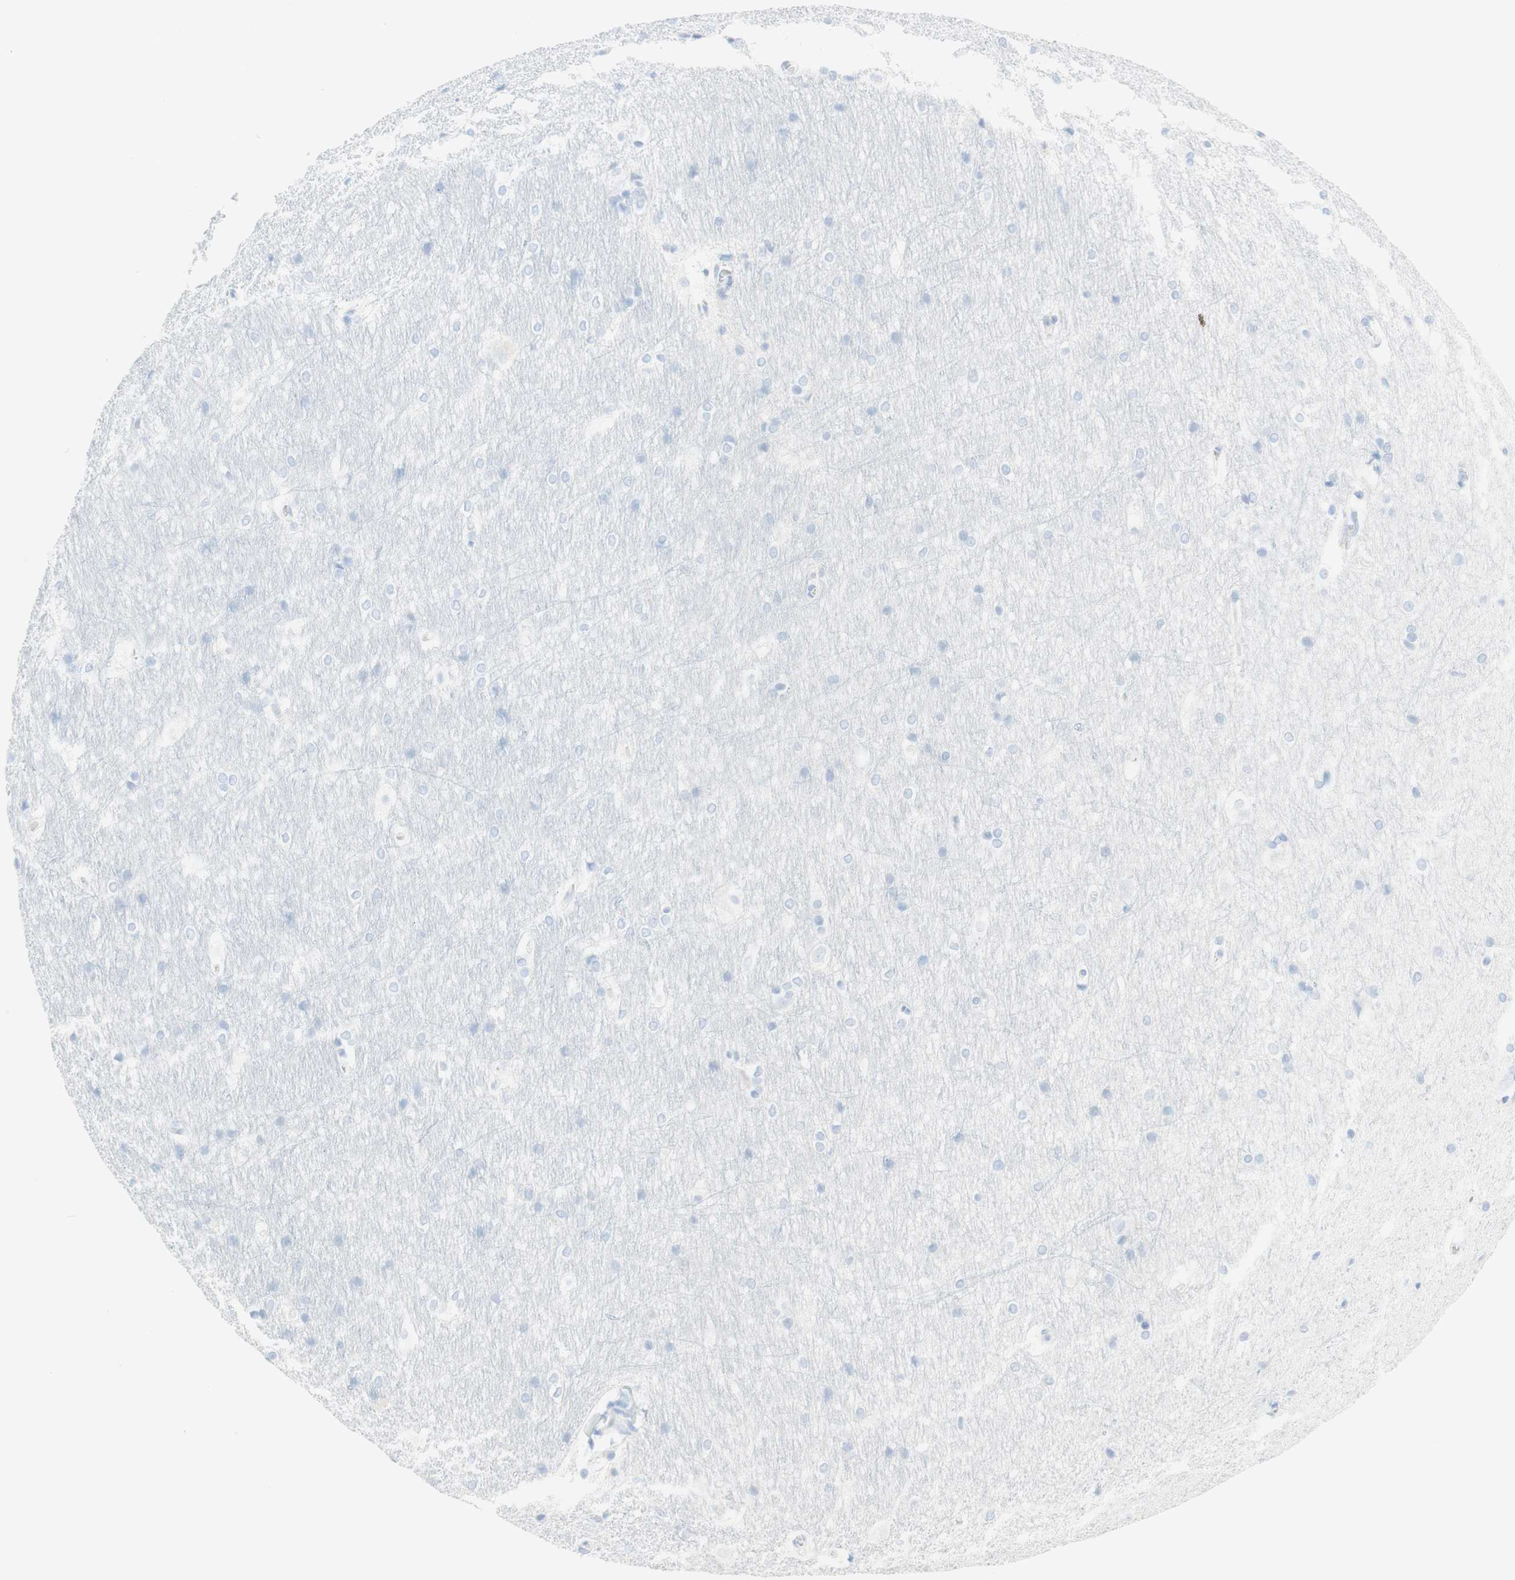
{"staining": {"intensity": "negative", "quantity": "none", "location": "none"}, "tissue": "hippocampus", "cell_type": "Glial cells", "image_type": "normal", "snomed": [{"axis": "morphology", "description": "Normal tissue, NOS"}, {"axis": "topography", "description": "Hippocampus"}], "caption": "Hippocampus stained for a protein using IHC reveals no positivity glial cells.", "gene": "TPO", "patient": {"sex": "female", "age": 19}}